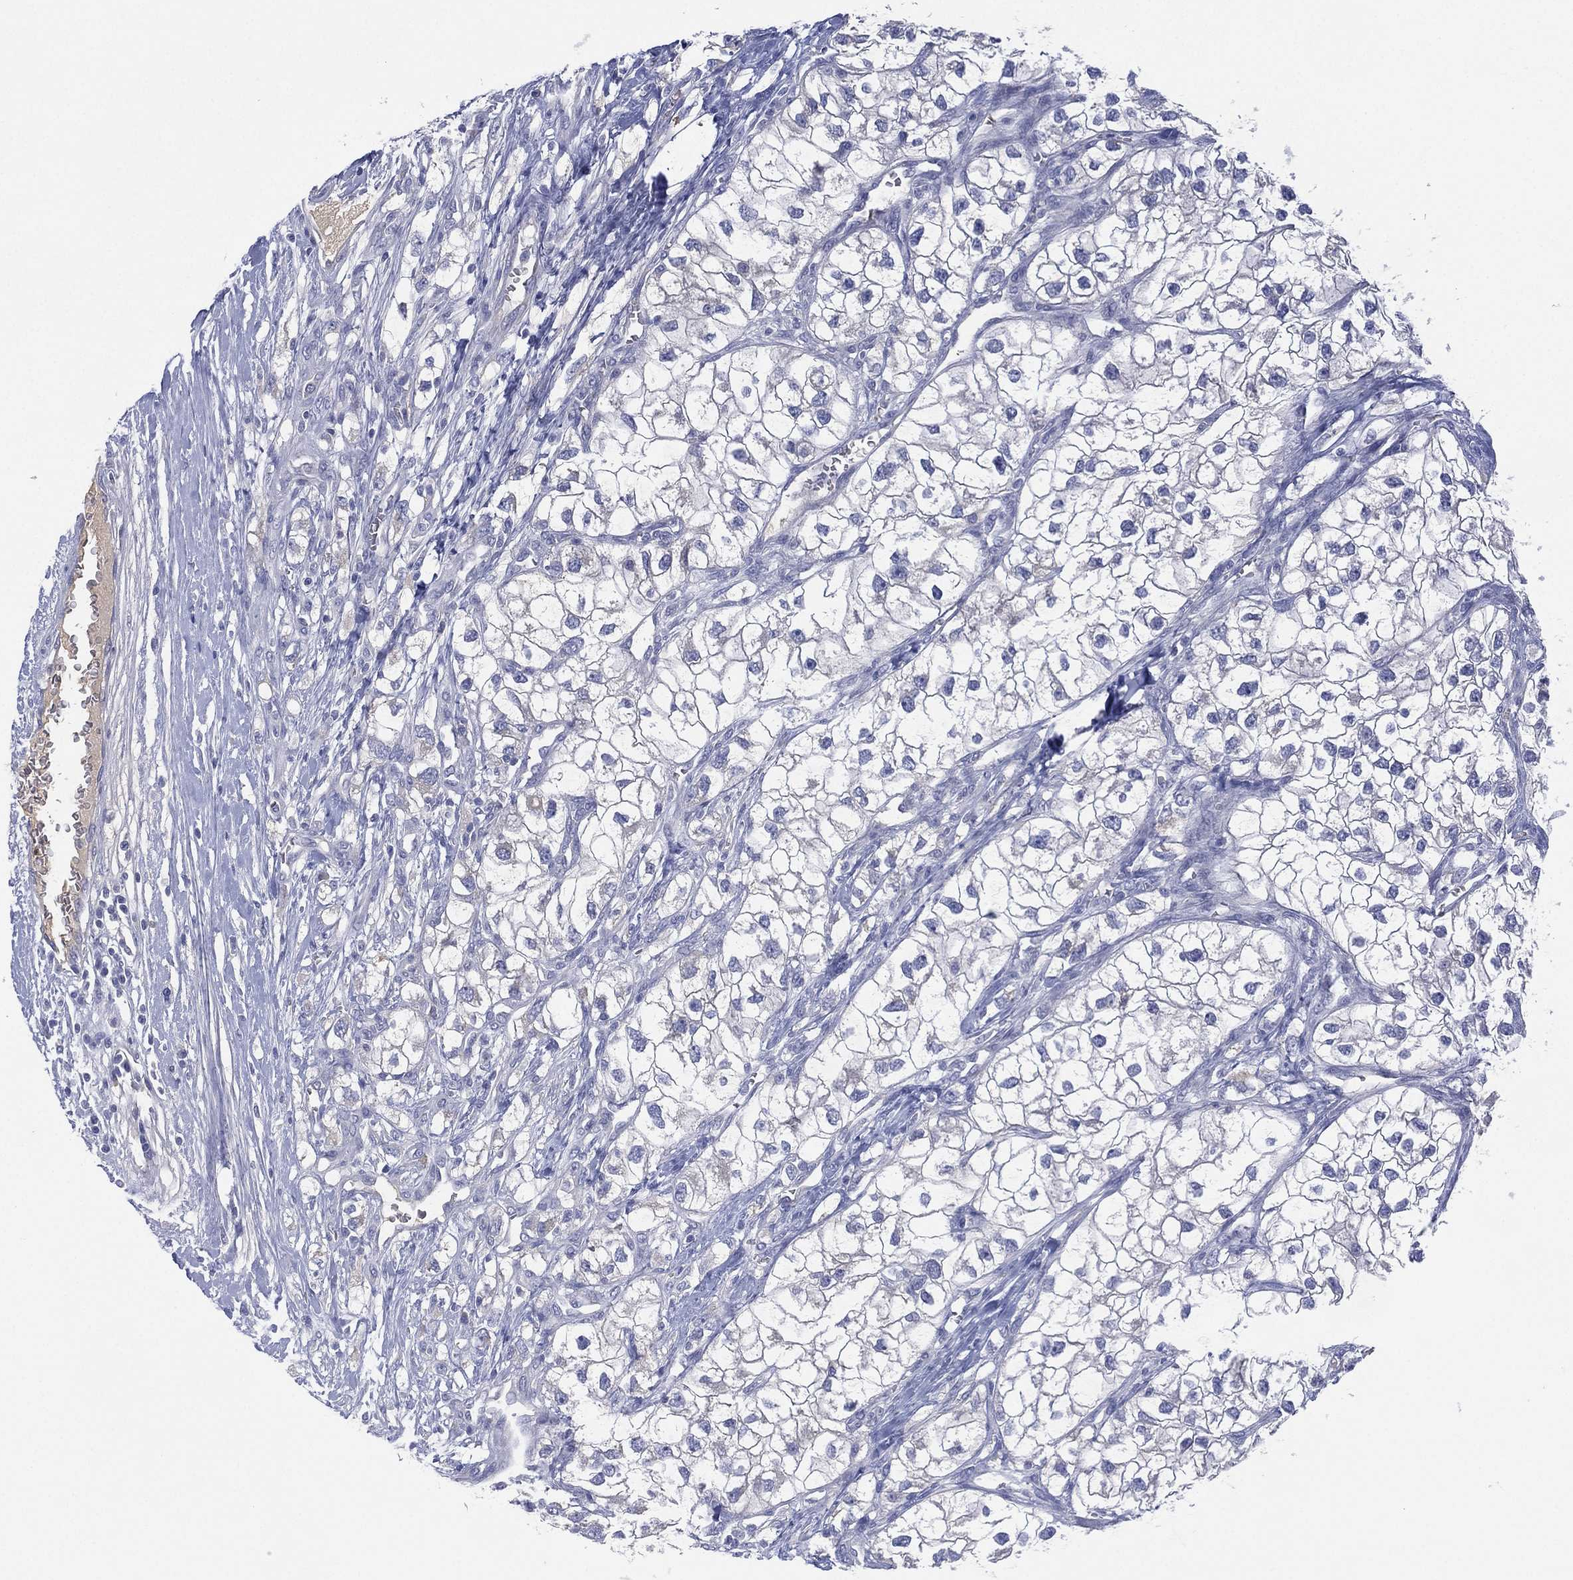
{"staining": {"intensity": "negative", "quantity": "none", "location": "none"}, "tissue": "renal cancer", "cell_type": "Tumor cells", "image_type": "cancer", "snomed": [{"axis": "morphology", "description": "Adenocarcinoma, NOS"}, {"axis": "topography", "description": "Kidney"}], "caption": "Immunohistochemical staining of human adenocarcinoma (renal) displays no significant staining in tumor cells.", "gene": "CYP2D6", "patient": {"sex": "male", "age": 59}}